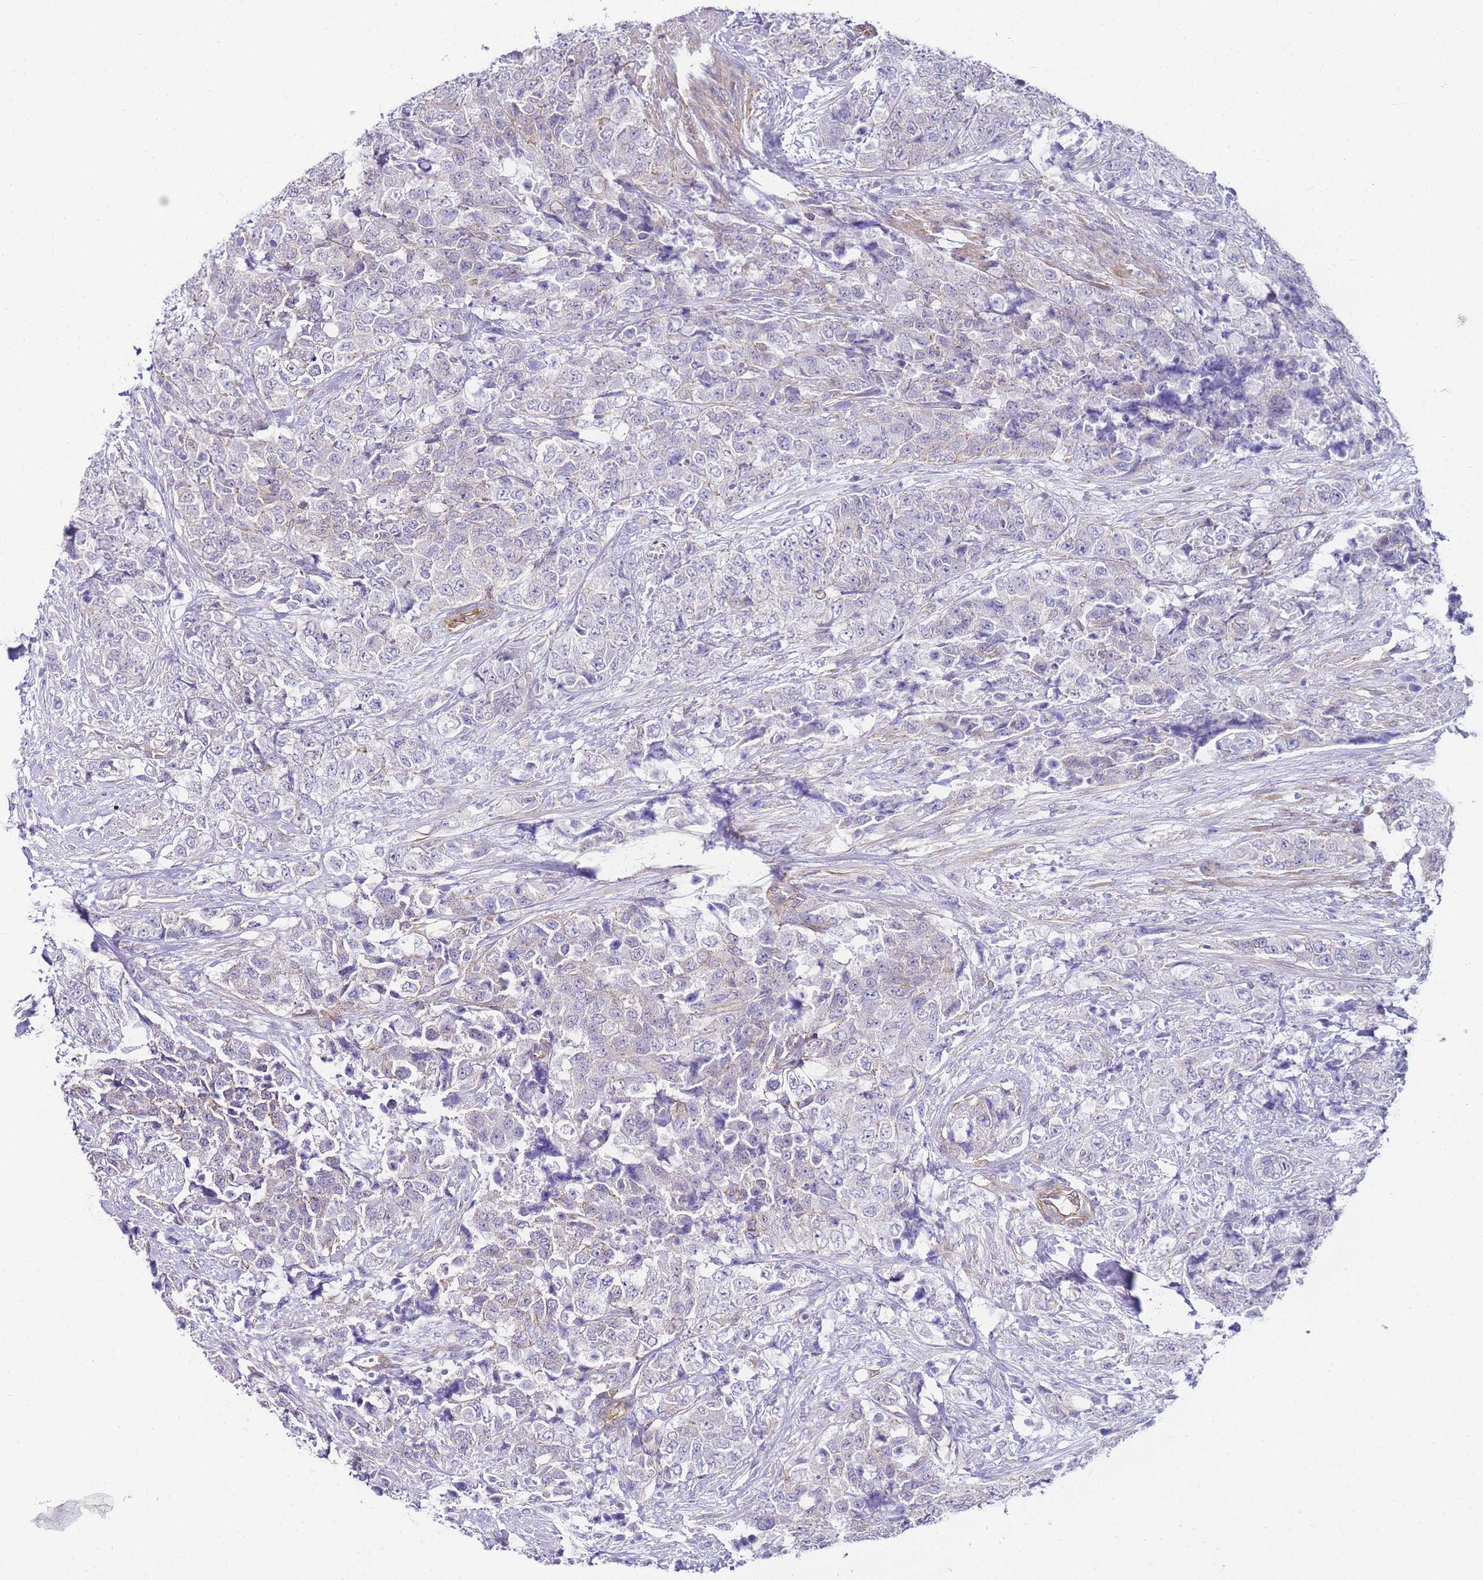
{"staining": {"intensity": "negative", "quantity": "none", "location": "none"}, "tissue": "urothelial cancer", "cell_type": "Tumor cells", "image_type": "cancer", "snomed": [{"axis": "morphology", "description": "Urothelial carcinoma, High grade"}, {"axis": "topography", "description": "Urinary bladder"}], "caption": "High-grade urothelial carcinoma stained for a protein using immunohistochemistry displays no positivity tumor cells.", "gene": "PDCD7", "patient": {"sex": "female", "age": 78}}